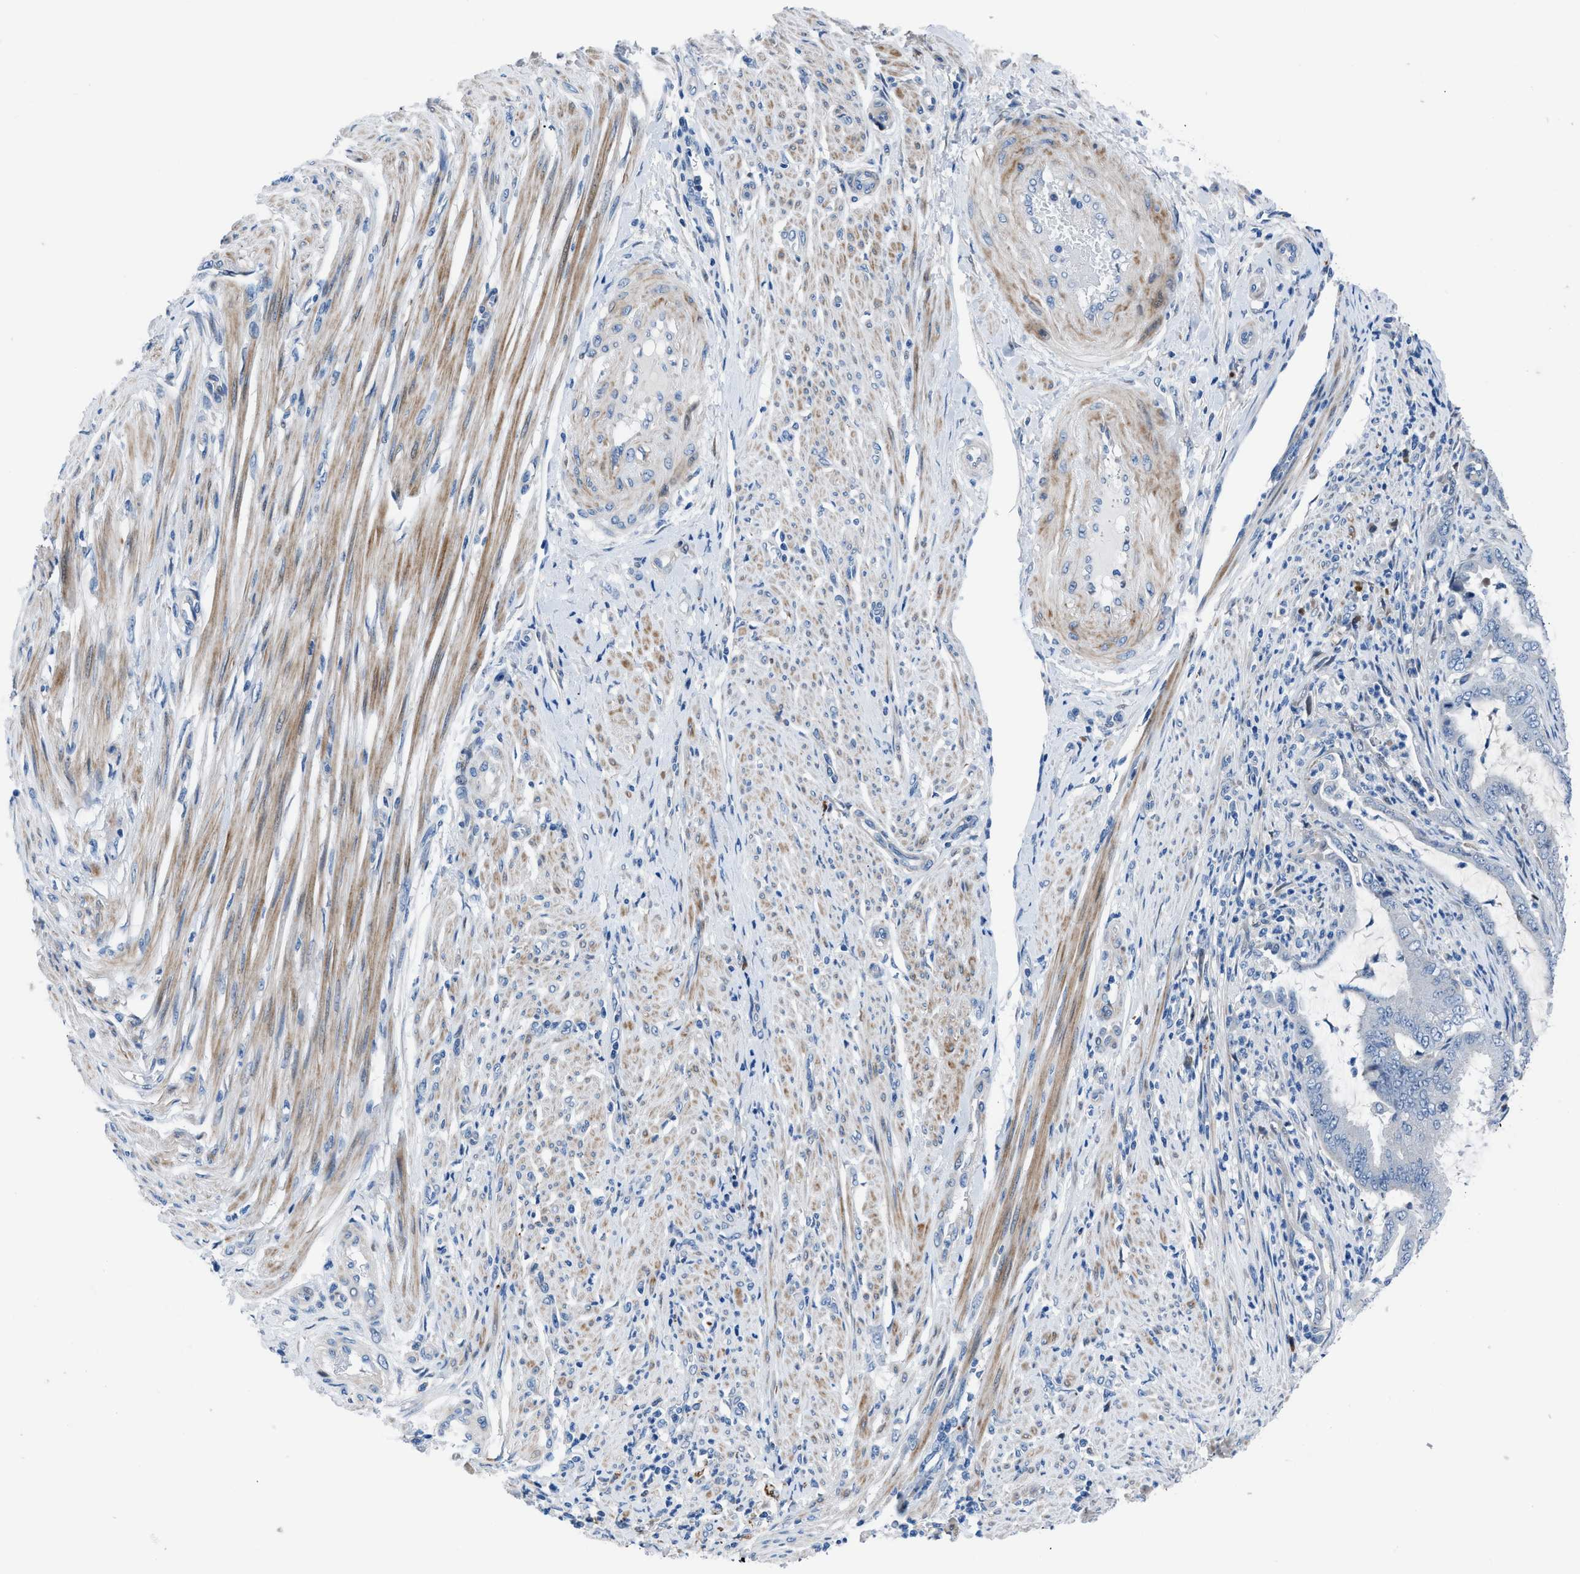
{"staining": {"intensity": "negative", "quantity": "none", "location": "none"}, "tissue": "endometrial cancer", "cell_type": "Tumor cells", "image_type": "cancer", "snomed": [{"axis": "morphology", "description": "Adenocarcinoma, NOS"}, {"axis": "topography", "description": "Endometrium"}], "caption": "Endometrial cancer stained for a protein using immunohistochemistry (IHC) reveals no expression tumor cells.", "gene": "UAP1", "patient": {"sex": "female", "age": 70}}